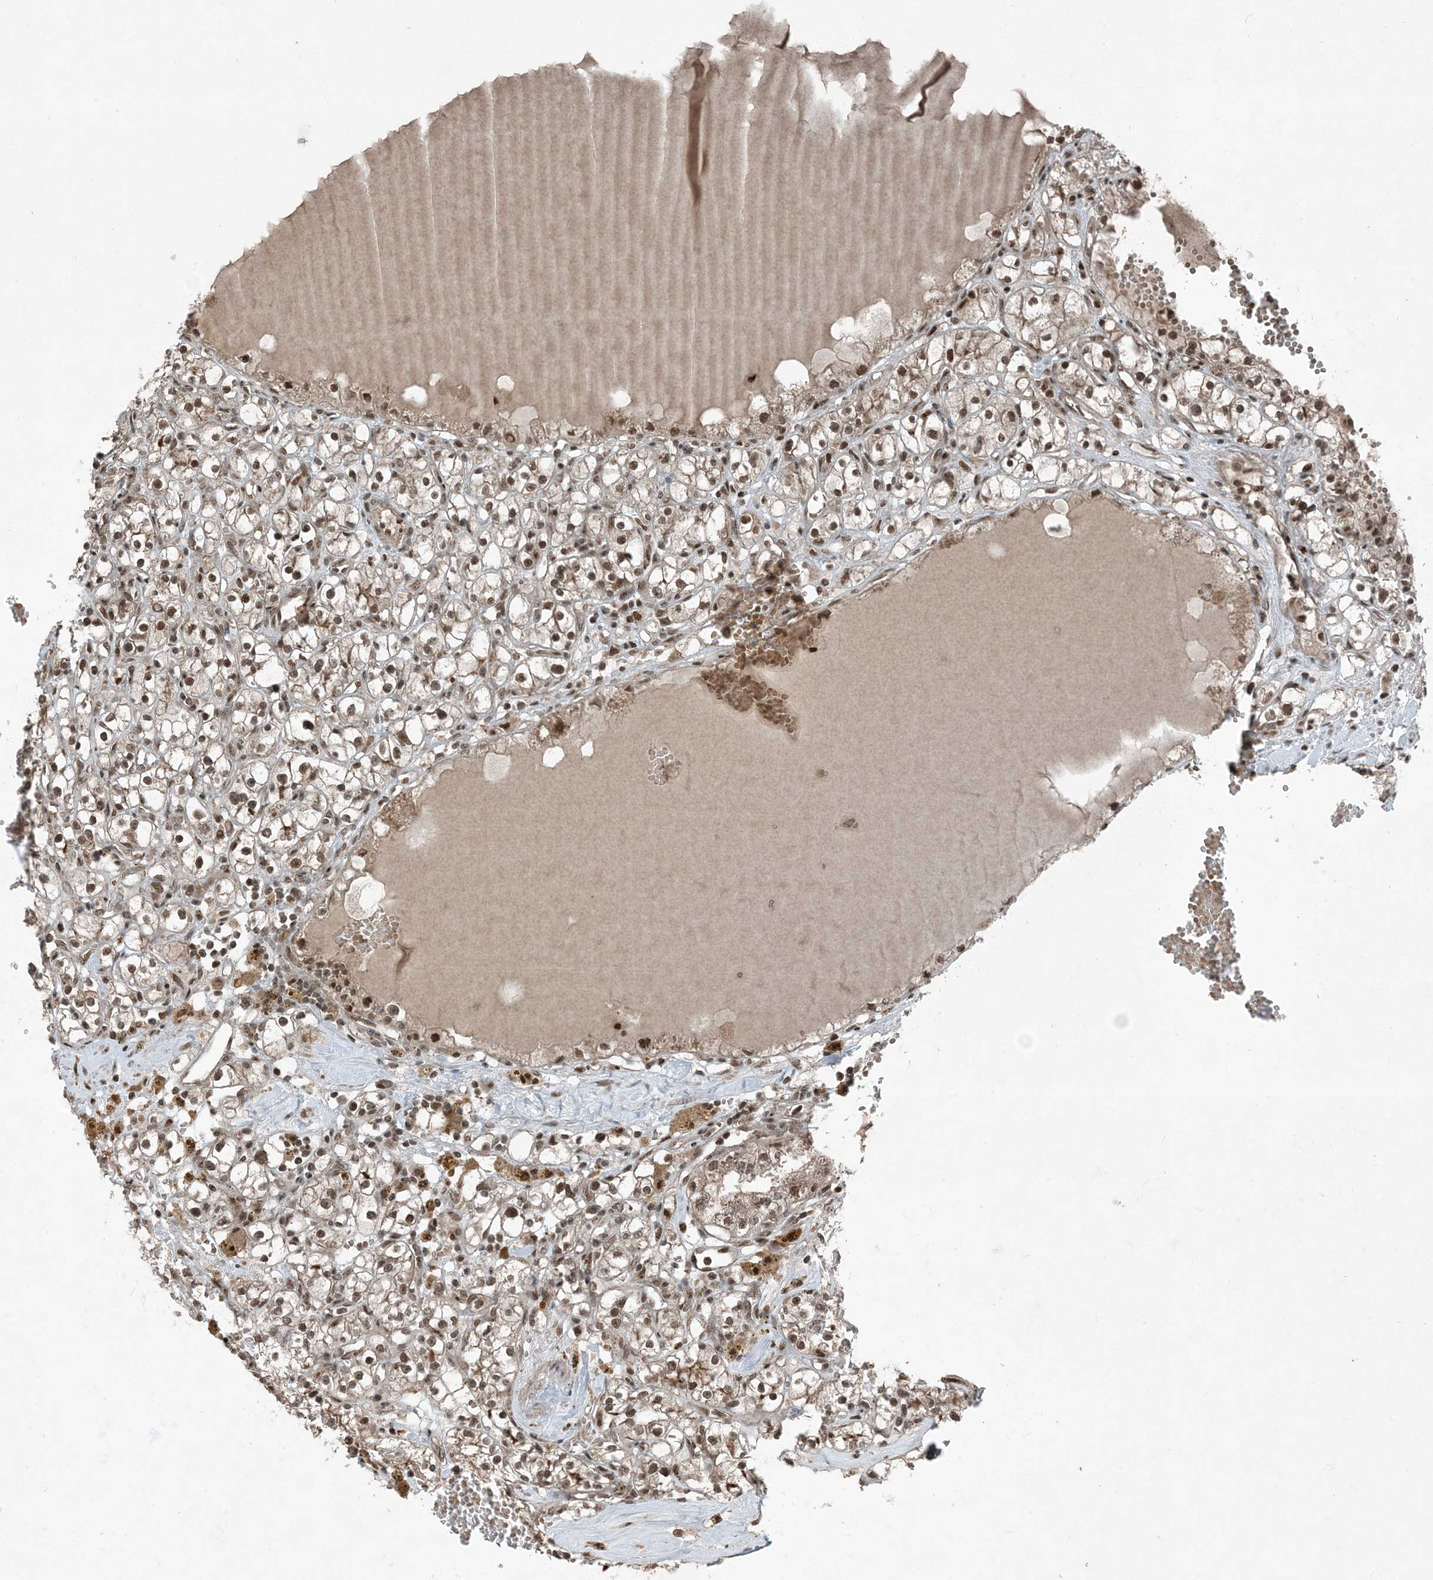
{"staining": {"intensity": "moderate", "quantity": ">75%", "location": "nuclear"}, "tissue": "renal cancer", "cell_type": "Tumor cells", "image_type": "cancer", "snomed": [{"axis": "morphology", "description": "Adenocarcinoma, NOS"}, {"axis": "topography", "description": "Kidney"}], "caption": "Protein expression analysis of renal adenocarcinoma displays moderate nuclear expression in approximately >75% of tumor cells.", "gene": "TRAPPC12", "patient": {"sex": "male", "age": 56}}